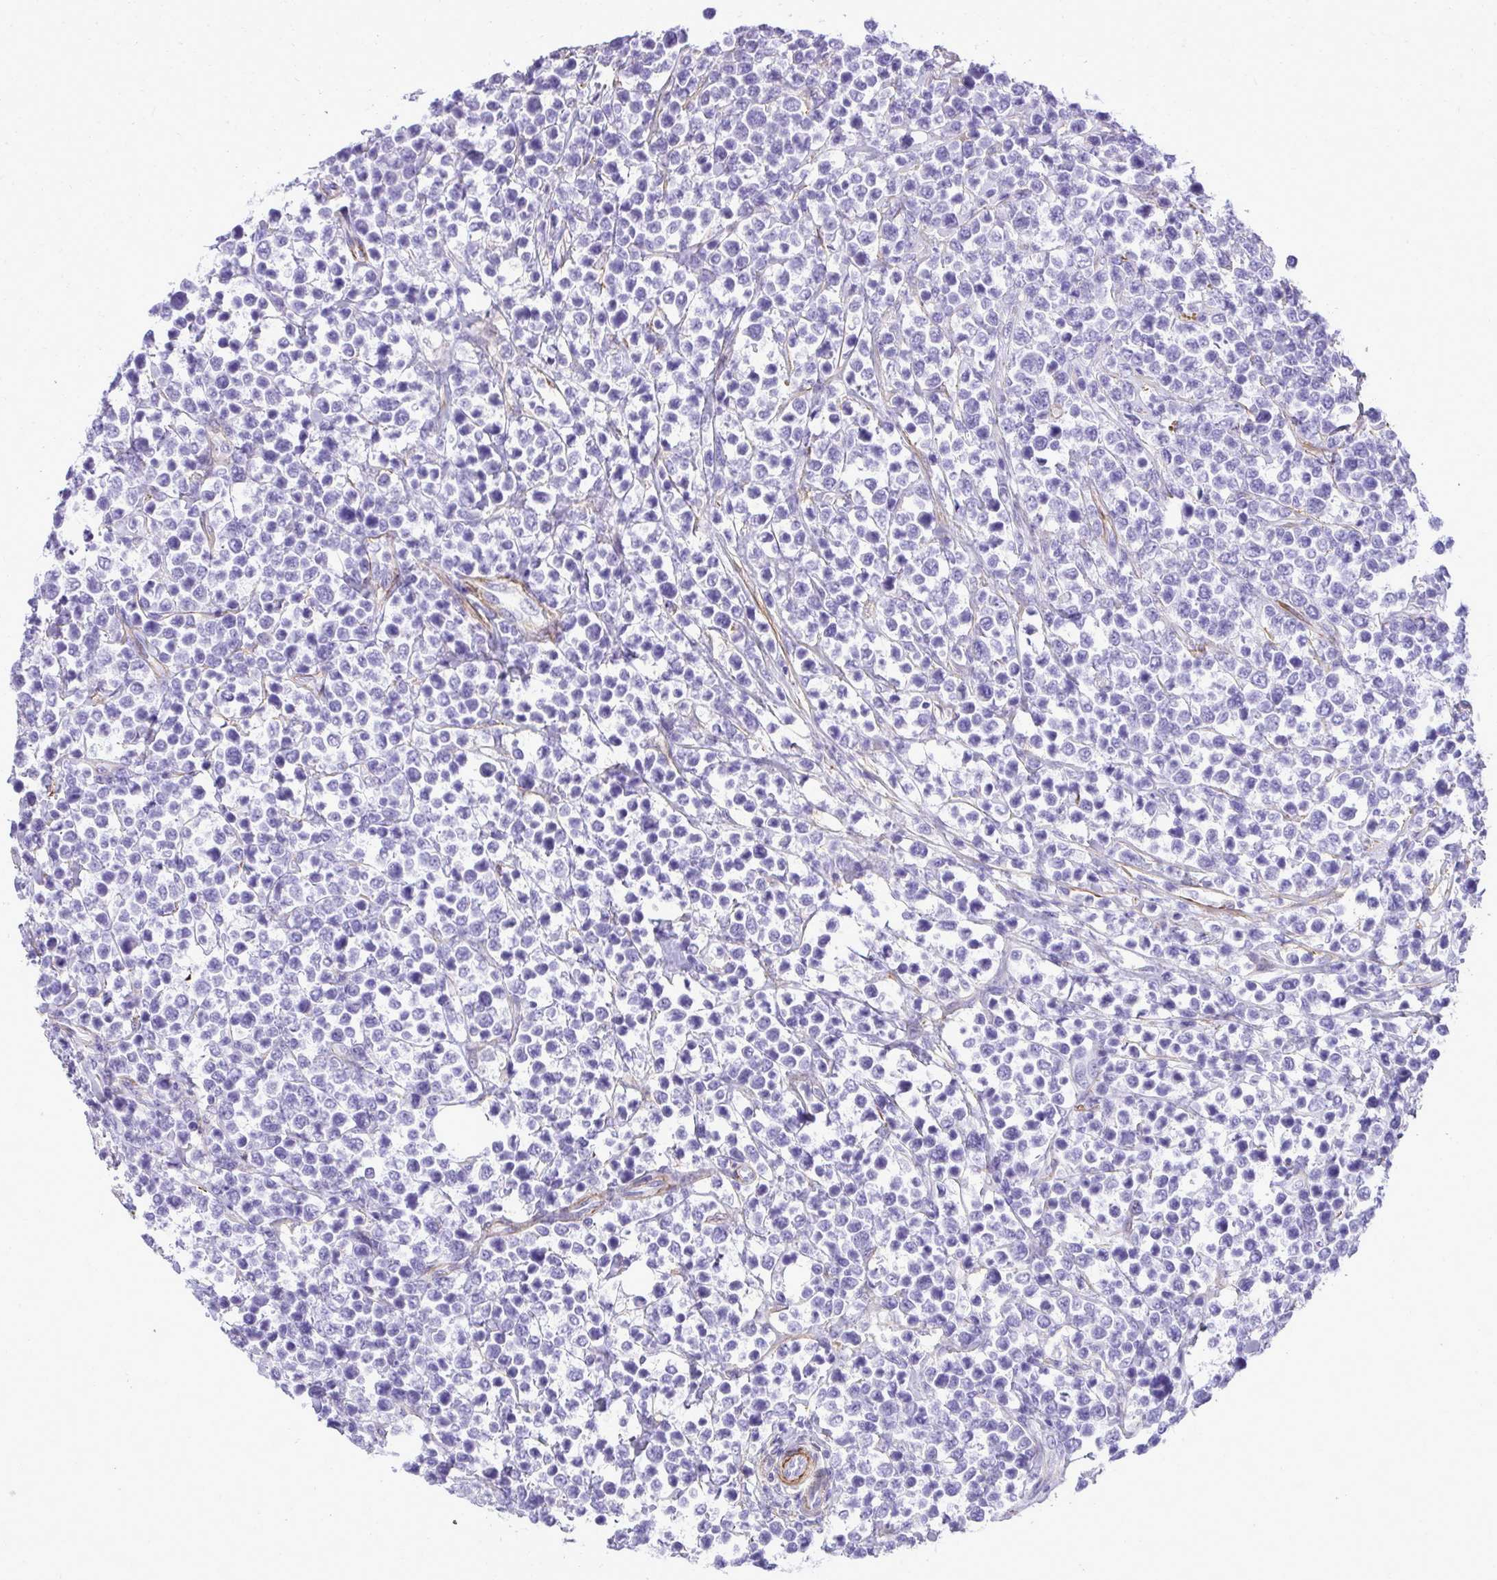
{"staining": {"intensity": "negative", "quantity": "none", "location": "none"}, "tissue": "lymphoma", "cell_type": "Tumor cells", "image_type": "cancer", "snomed": [{"axis": "morphology", "description": "Malignant lymphoma, non-Hodgkin's type, High grade"}, {"axis": "topography", "description": "Soft tissue"}], "caption": "Micrograph shows no significant protein positivity in tumor cells of malignant lymphoma, non-Hodgkin's type (high-grade).", "gene": "PITPNM3", "patient": {"sex": "female", "age": 56}}